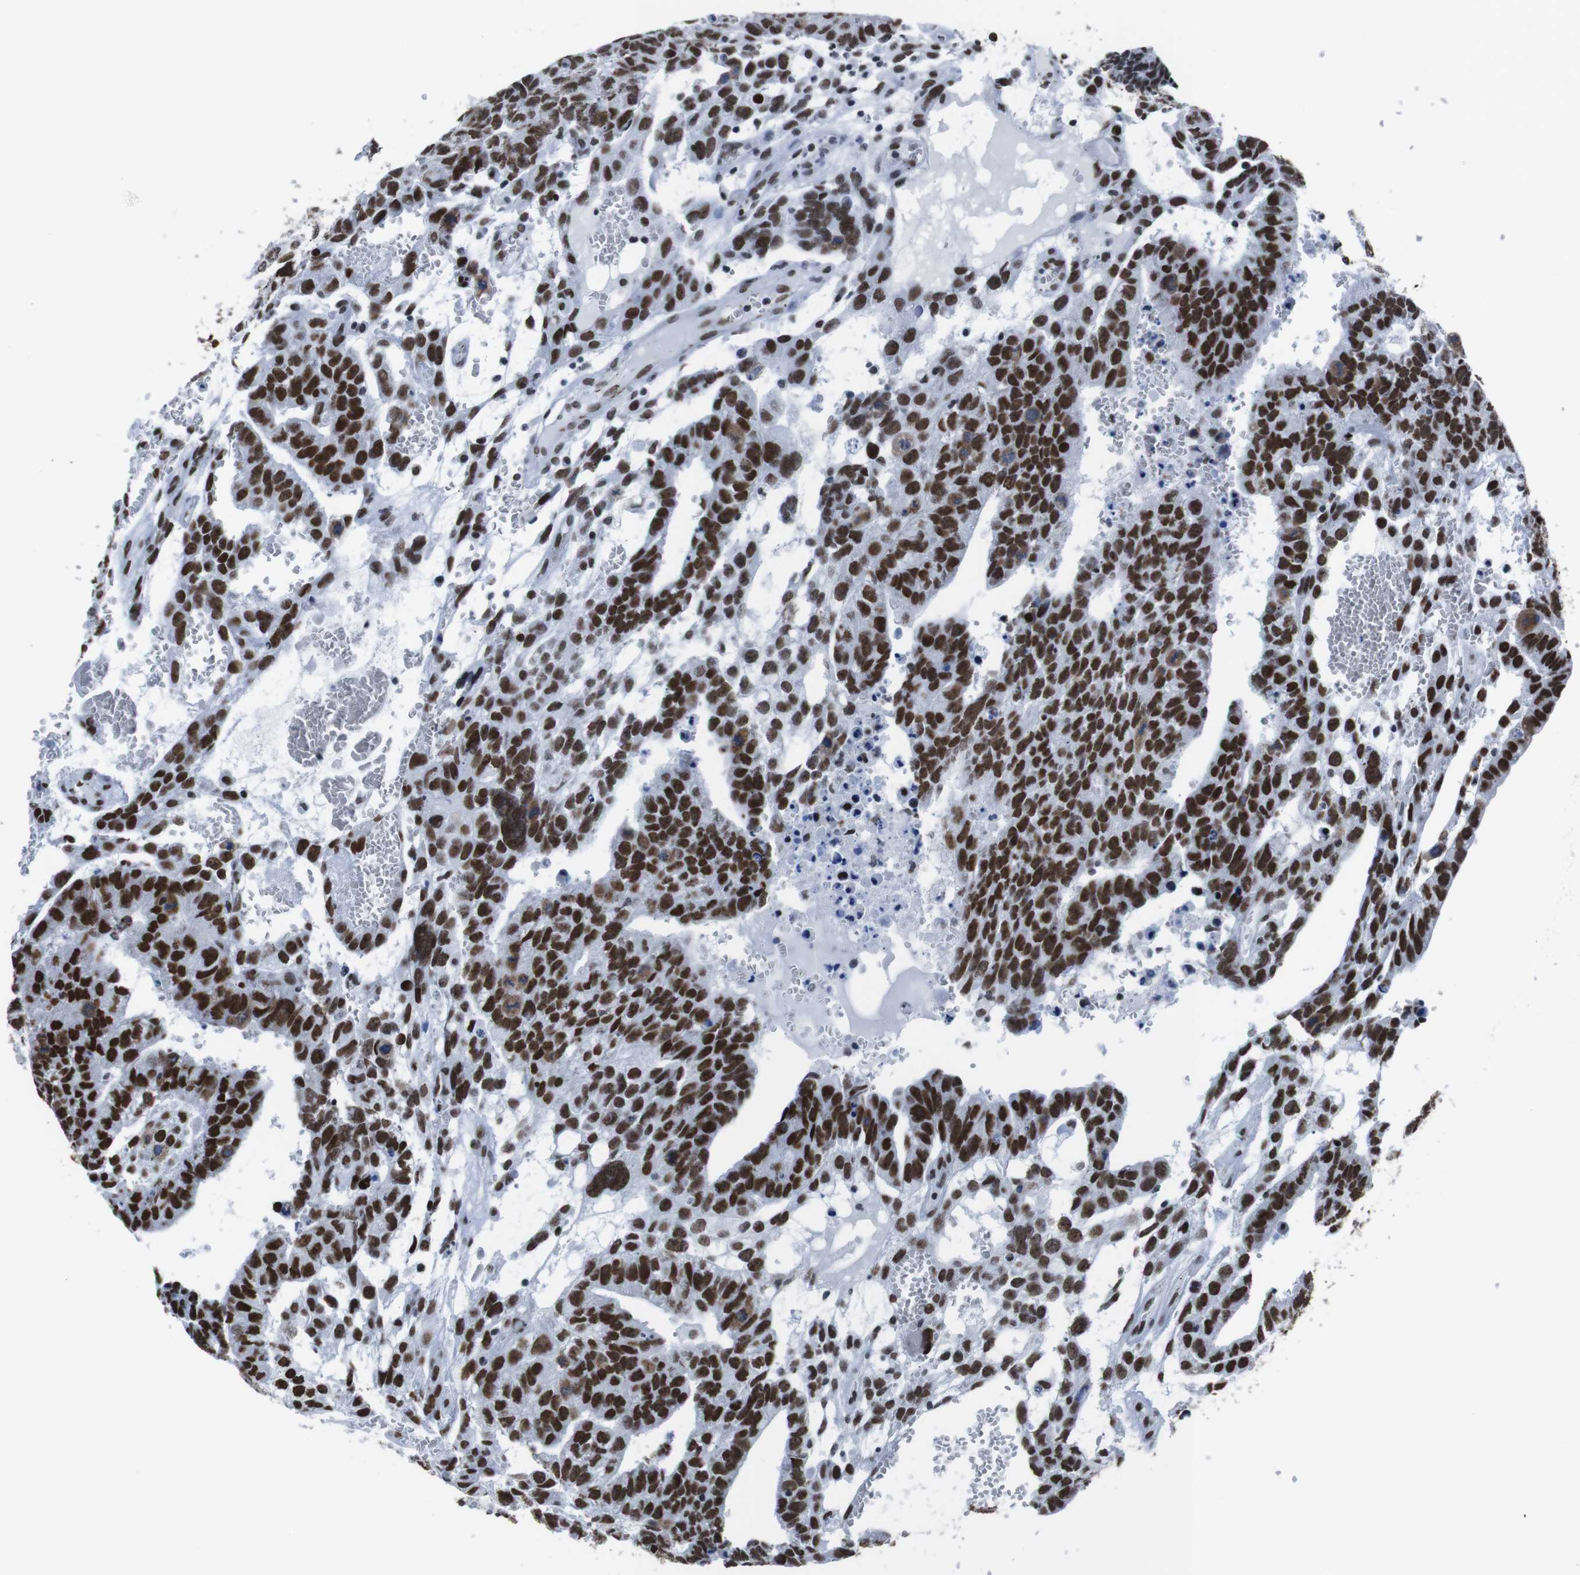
{"staining": {"intensity": "strong", "quantity": ">75%", "location": "nuclear"}, "tissue": "testis cancer", "cell_type": "Tumor cells", "image_type": "cancer", "snomed": [{"axis": "morphology", "description": "Seminoma, NOS"}, {"axis": "morphology", "description": "Carcinoma, Embryonal, NOS"}, {"axis": "topography", "description": "Testis"}], "caption": "A photomicrograph of human testis cancer stained for a protein shows strong nuclear brown staining in tumor cells.", "gene": "ROMO1", "patient": {"sex": "male", "age": 52}}